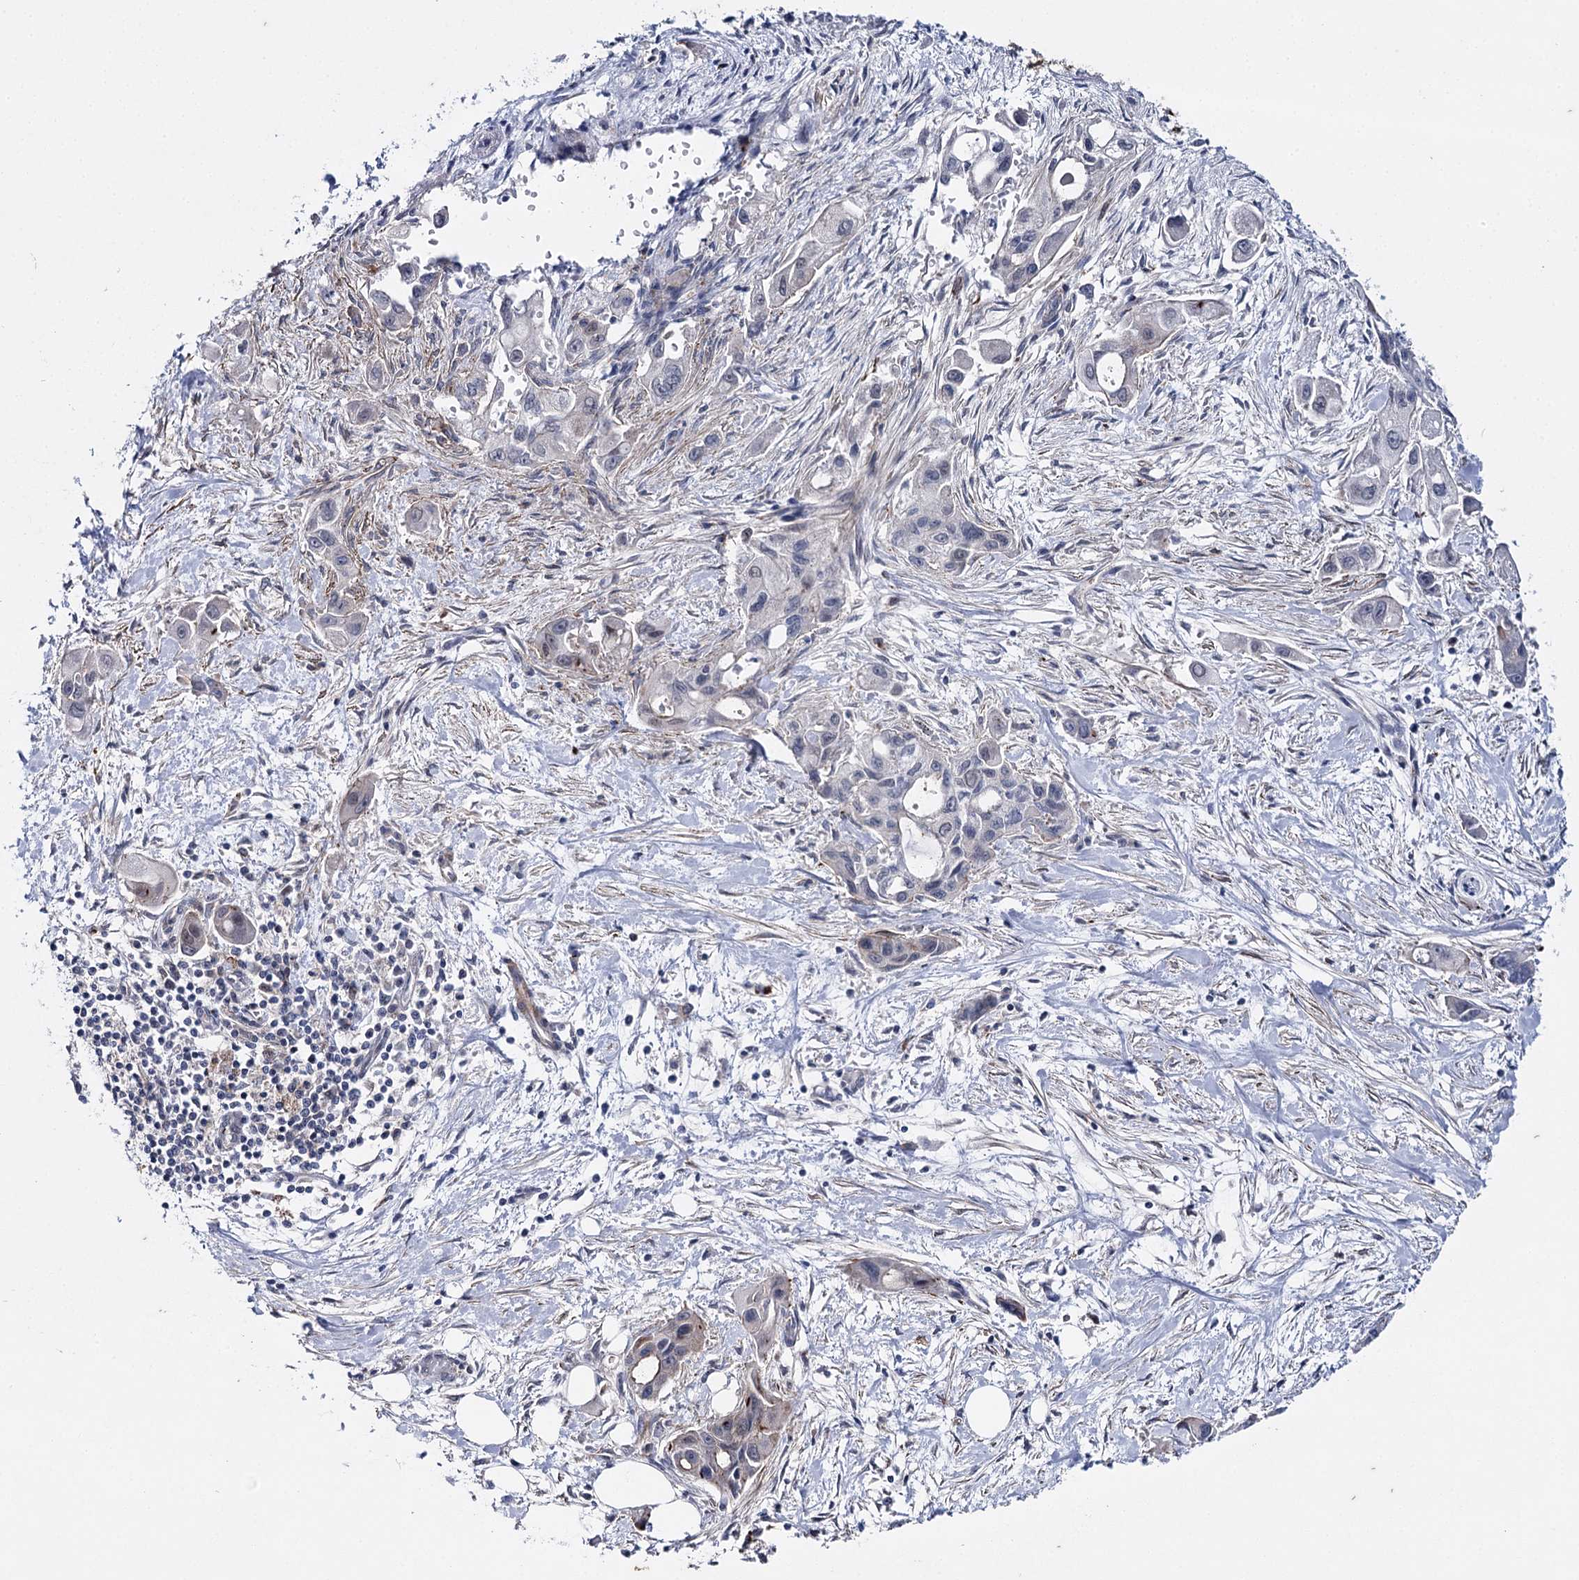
{"staining": {"intensity": "negative", "quantity": "none", "location": "none"}, "tissue": "pancreatic cancer", "cell_type": "Tumor cells", "image_type": "cancer", "snomed": [{"axis": "morphology", "description": "Adenocarcinoma, NOS"}, {"axis": "topography", "description": "Pancreas"}], "caption": "The immunohistochemistry (IHC) micrograph has no significant staining in tumor cells of pancreatic adenocarcinoma tissue.", "gene": "AGXT2", "patient": {"sex": "male", "age": 75}}